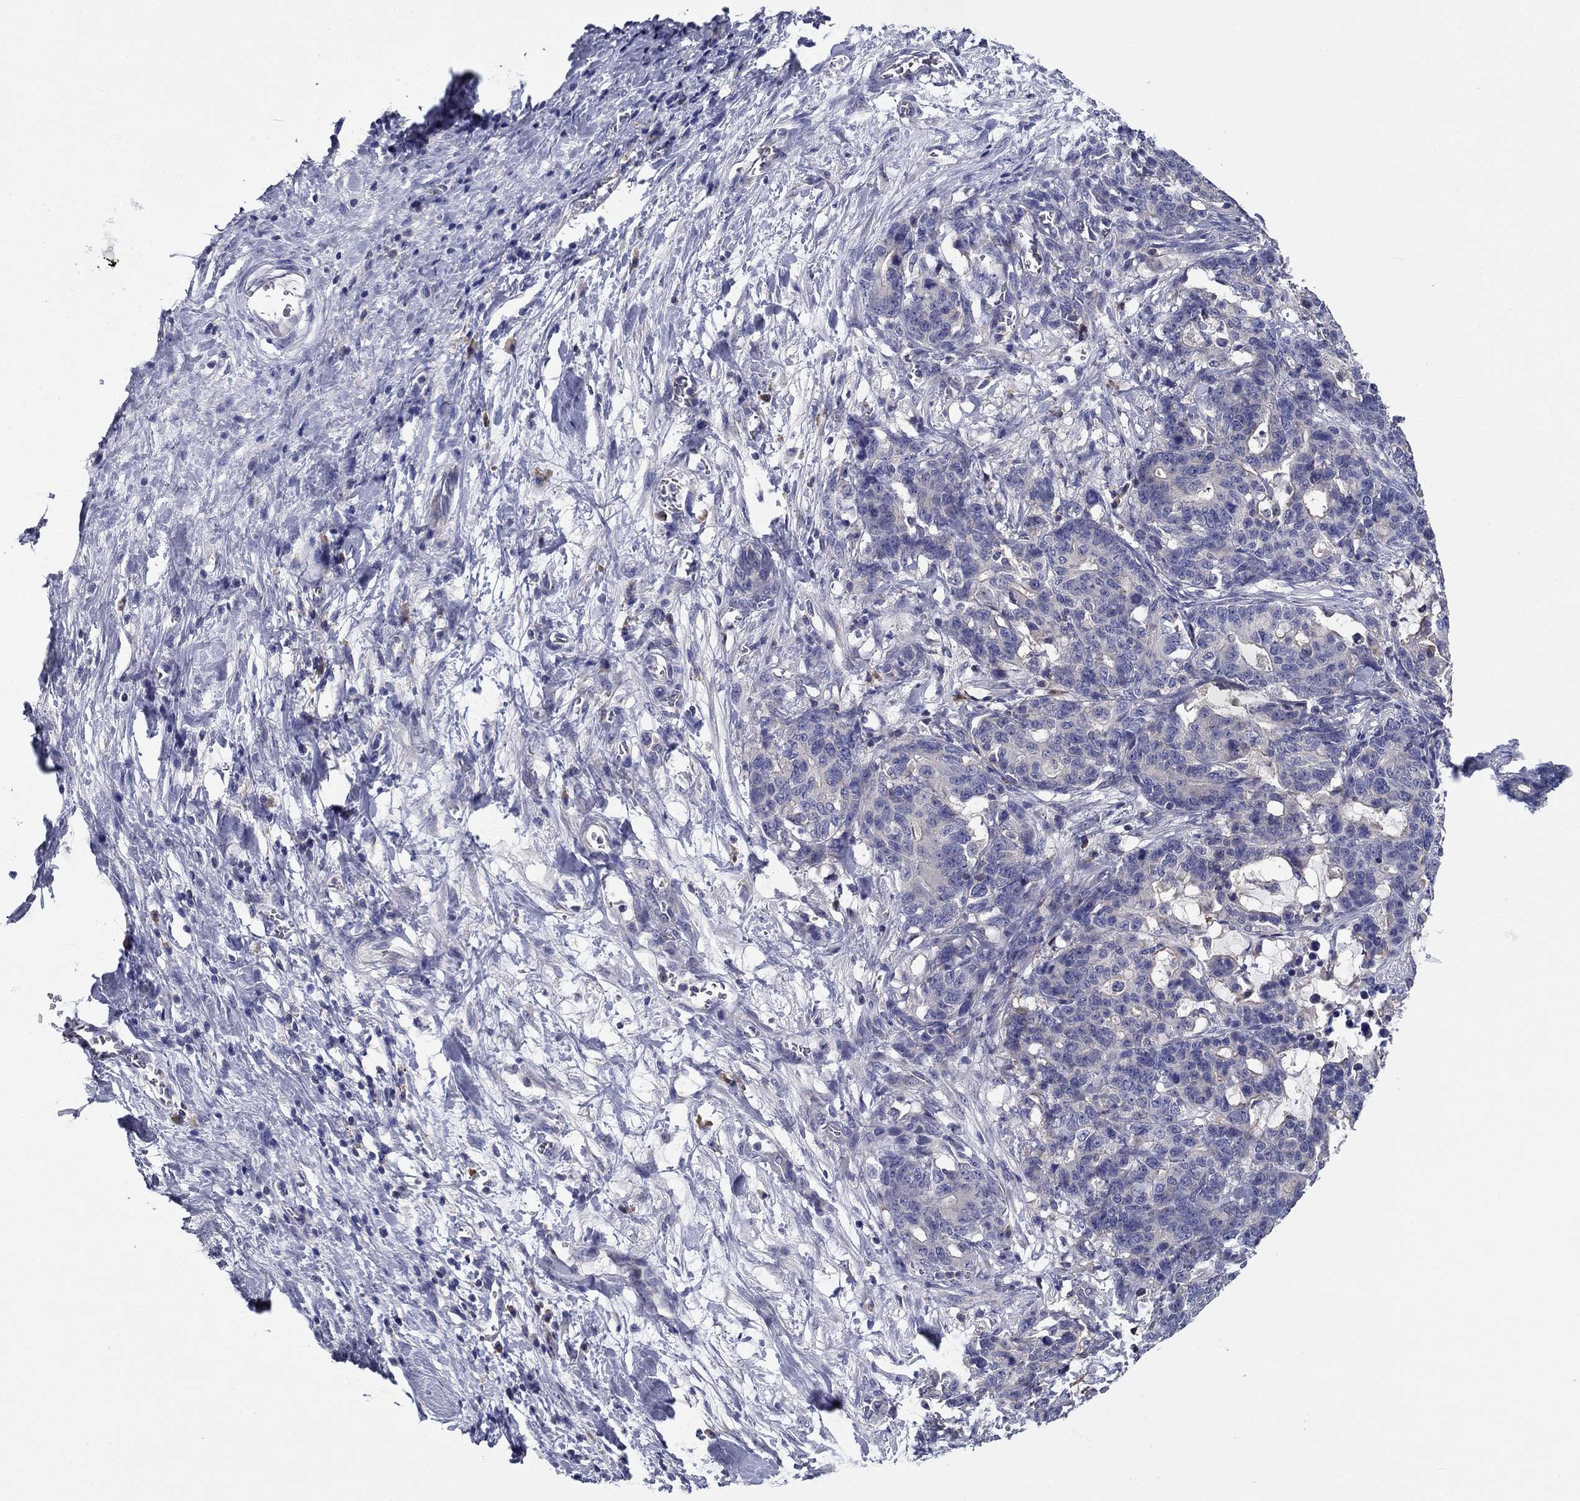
{"staining": {"intensity": "negative", "quantity": "none", "location": "none"}, "tissue": "stomach cancer", "cell_type": "Tumor cells", "image_type": "cancer", "snomed": [{"axis": "morphology", "description": "Normal tissue, NOS"}, {"axis": "morphology", "description": "Adenocarcinoma, NOS"}, {"axis": "topography", "description": "Stomach"}], "caption": "The histopathology image exhibits no significant positivity in tumor cells of stomach cancer (adenocarcinoma).", "gene": "POU2F2", "patient": {"sex": "female", "age": 64}}